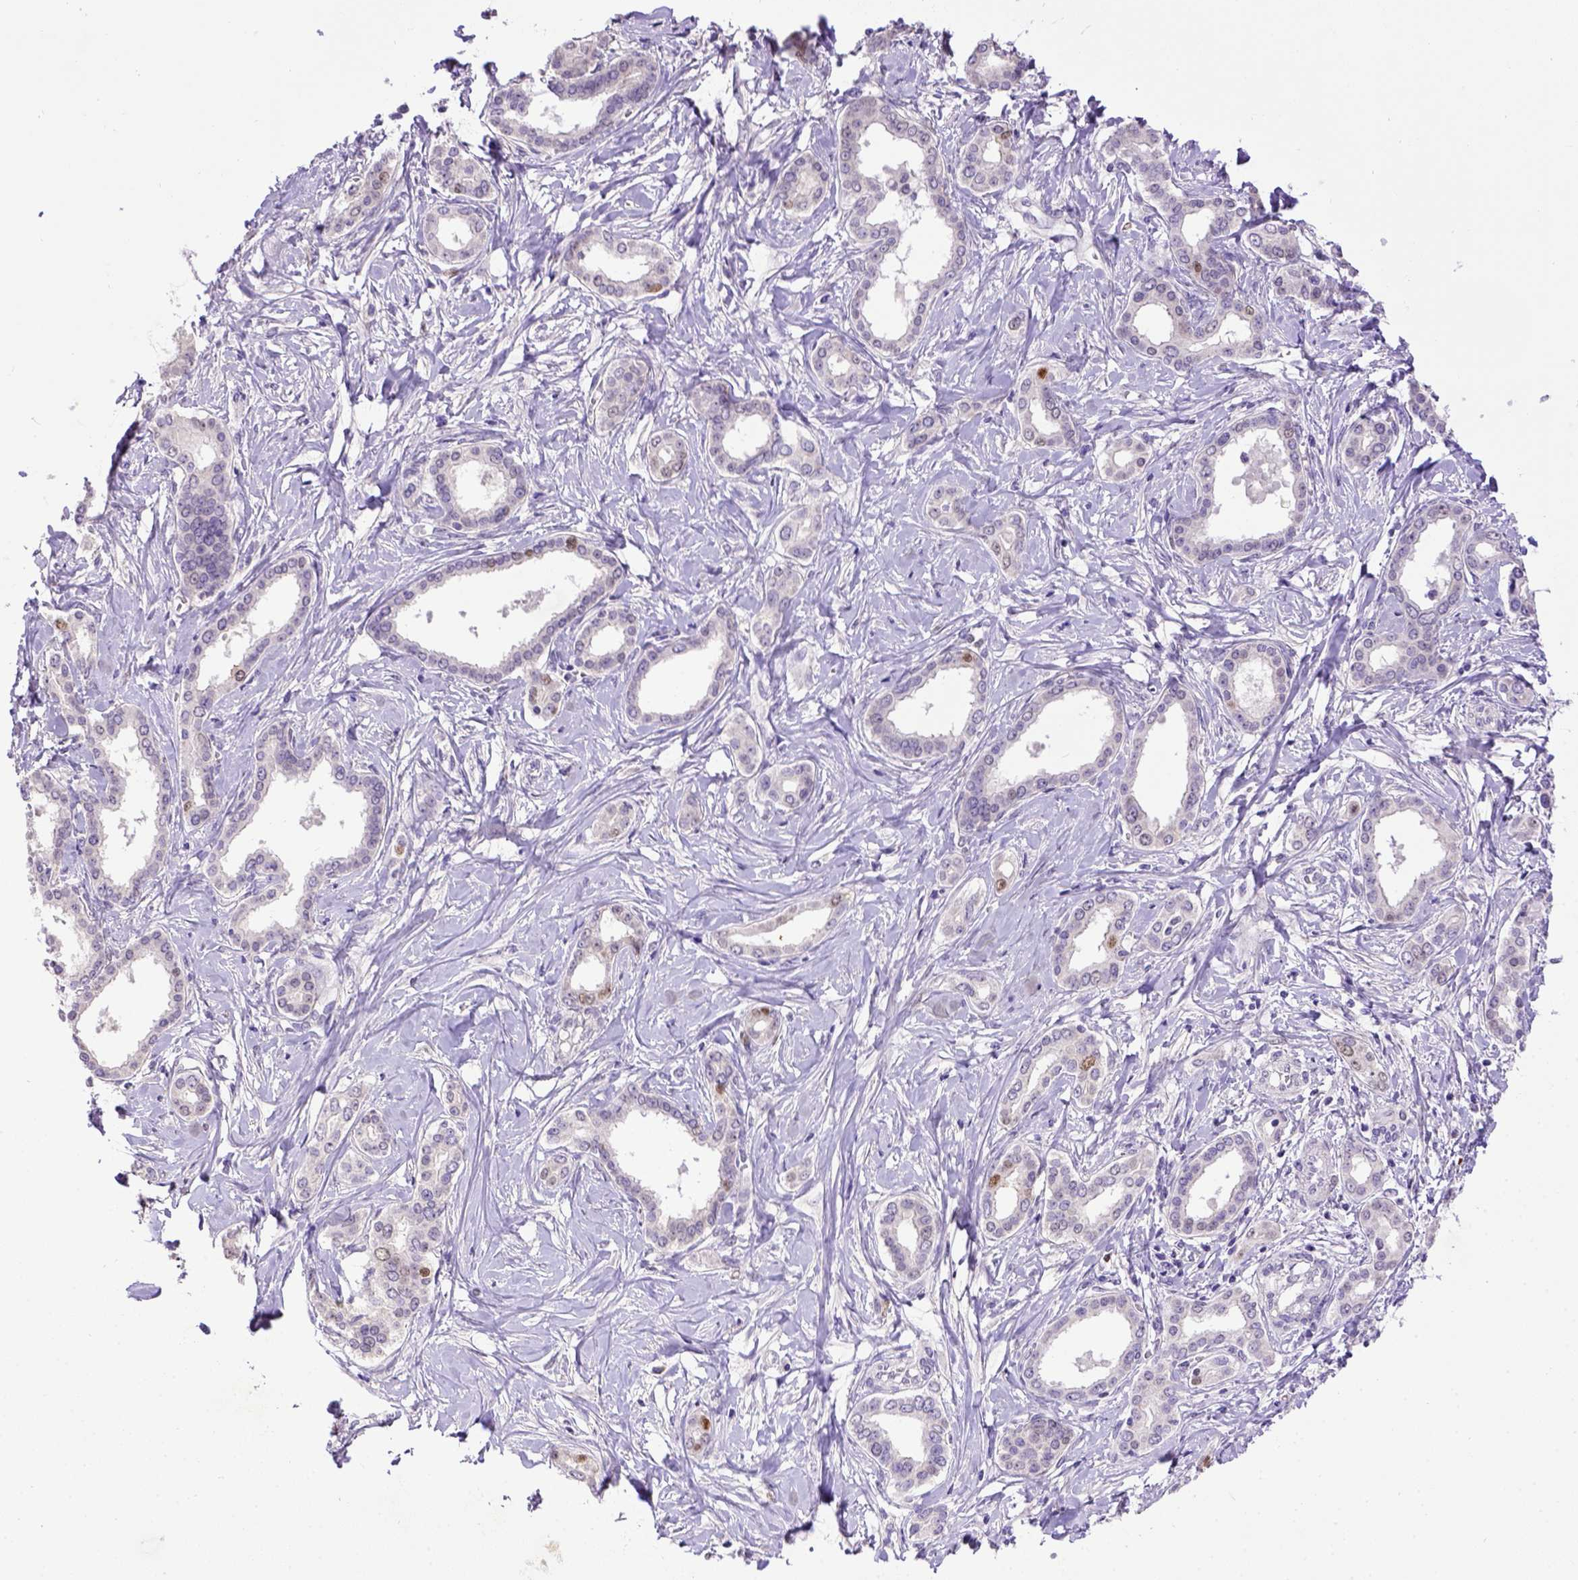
{"staining": {"intensity": "weak", "quantity": "<25%", "location": "nuclear"}, "tissue": "liver cancer", "cell_type": "Tumor cells", "image_type": "cancer", "snomed": [{"axis": "morphology", "description": "Cholangiocarcinoma"}, {"axis": "topography", "description": "Liver"}], "caption": "High power microscopy photomicrograph of an immunohistochemistry (IHC) image of liver cancer, revealing no significant positivity in tumor cells.", "gene": "CDKN1A", "patient": {"sex": "female", "age": 47}}